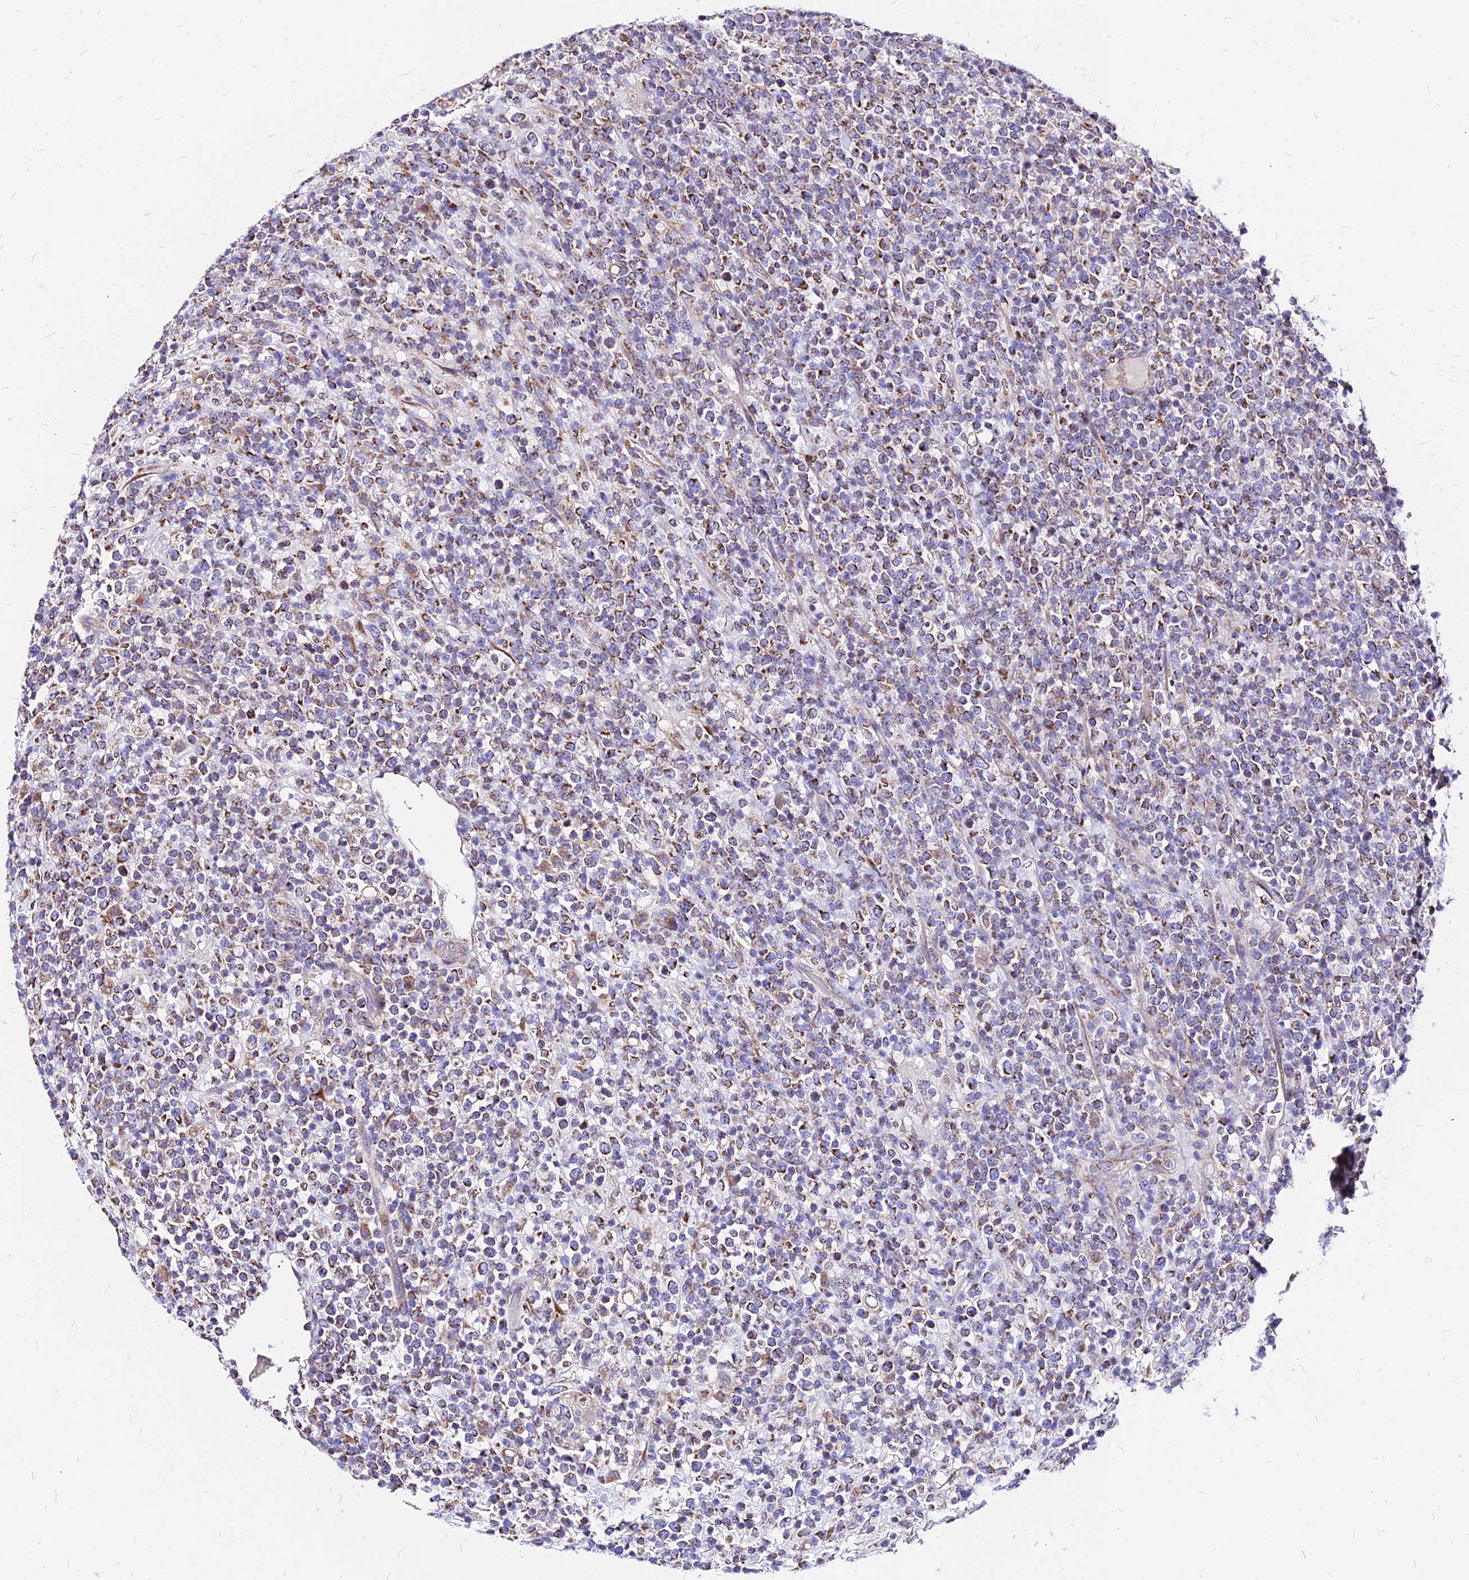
{"staining": {"intensity": "moderate", "quantity": "25%-75%", "location": "cytoplasmic/membranous"}, "tissue": "lymphoma", "cell_type": "Tumor cells", "image_type": "cancer", "snomed": [{"axis": "morphology", "description": "Malignant lymphoma, non-Hodgkin's type, High grade"}, {"axis": "topography", "description": "Colon"}], "caption": "High-grade malignant lymphoma, non-Hodgkin's type was stained to show a protein in brown. There is medium levels of moderate cytoplasmic/membranous positivity in about 25%-75% of tumor cells.", "gene": "MRPL3", "patient": {"sex": "female", "age": 53}}